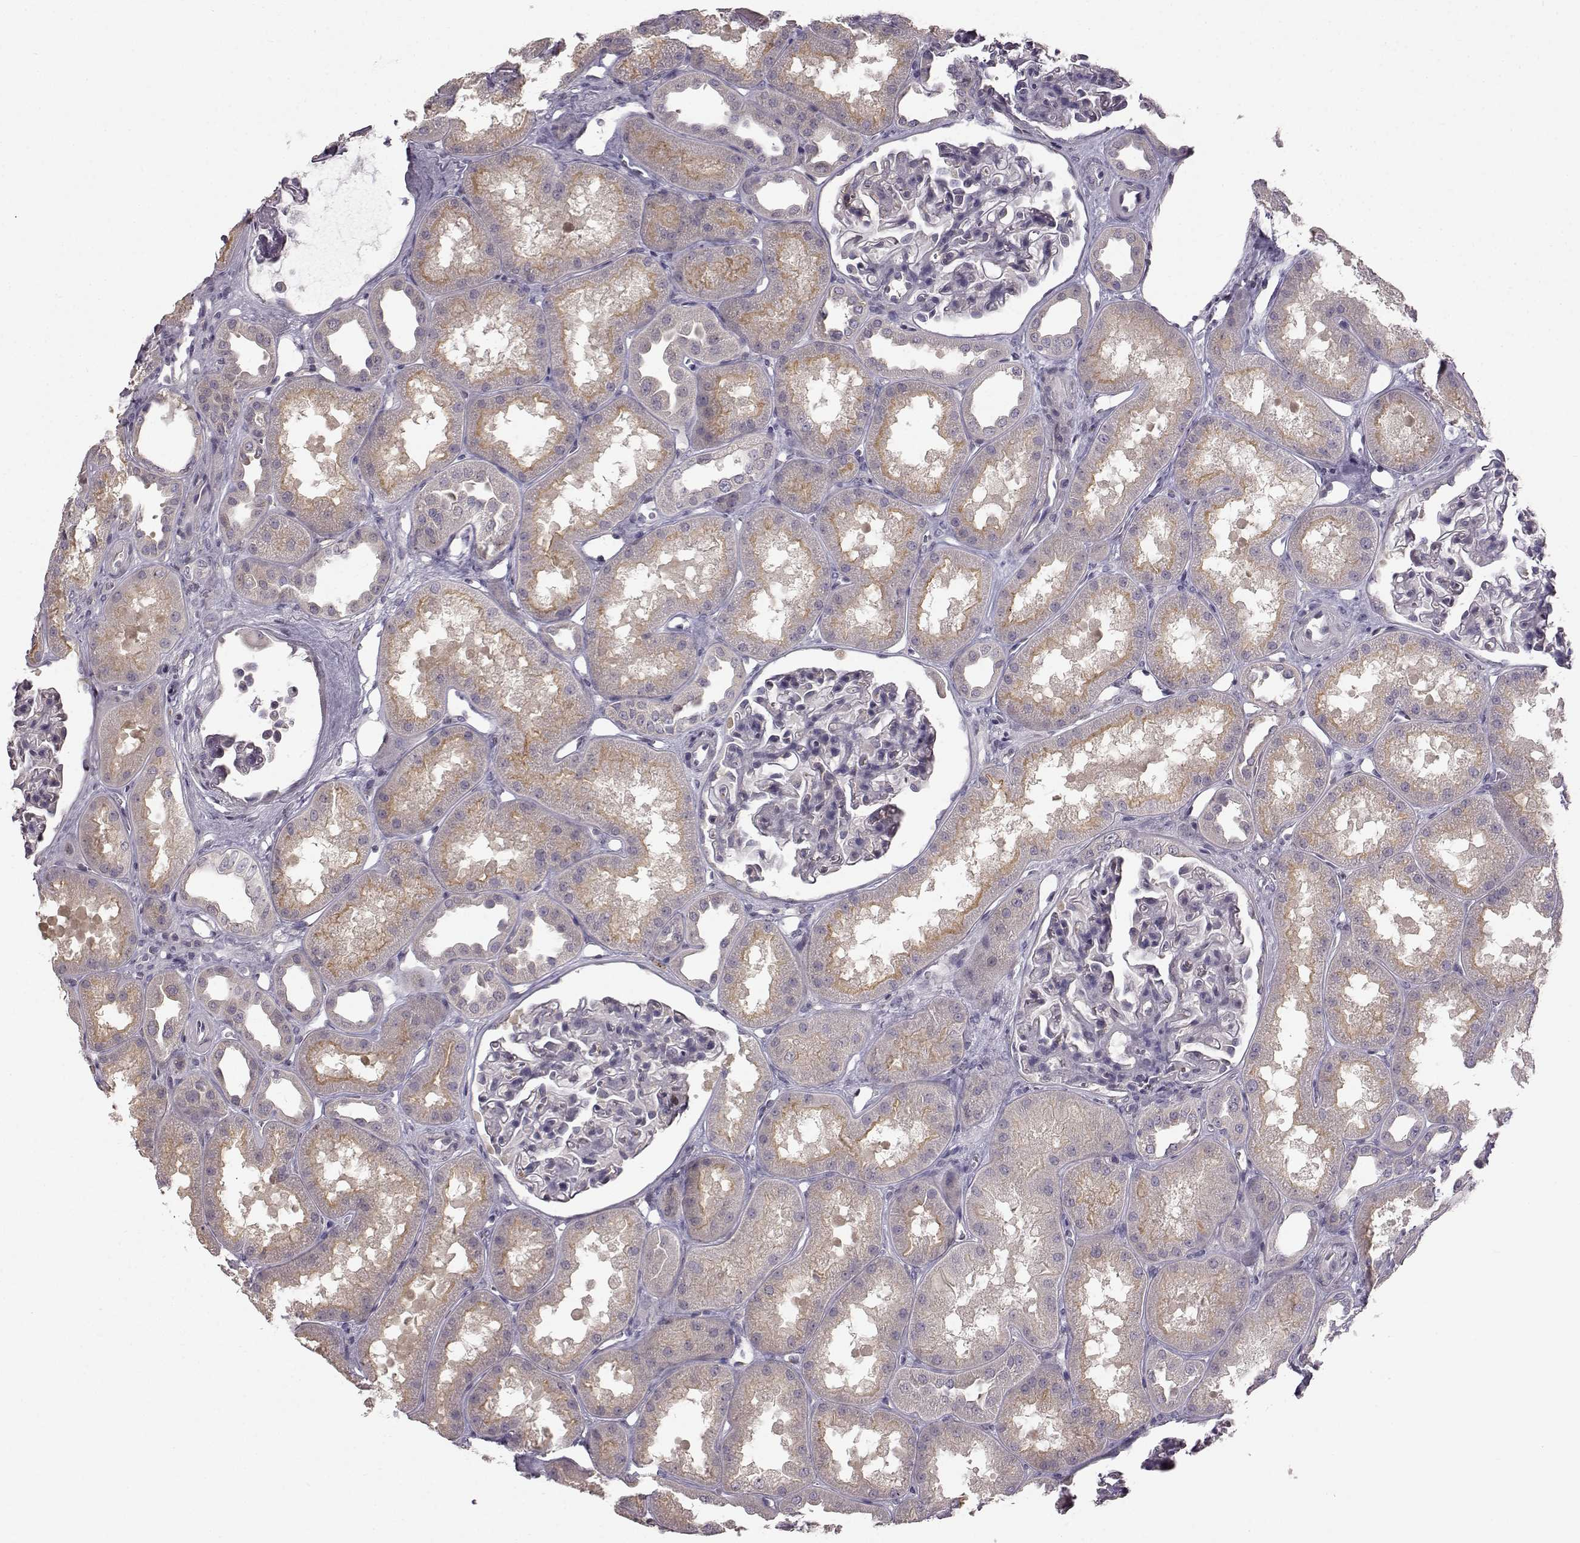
{"staining": {"intensity": "negative", "quantity": "none", "location": "none"}, "tissue": "kidney", "cell_type": "Cells in glomeruli", "image_type": "normal", "snomed": [{"axis": "morphology", "description": "Normal tissue, NOS"}, {"axis": "topography", "description": "Kidney"}], "caption": "This is an immunohistochemistry (IHC) micrograph of unremarkable human kidney. There is no staining in cells in glomeruli.", "gene": "SPAG17", "patient": {"sex": "male", "age": 61}}